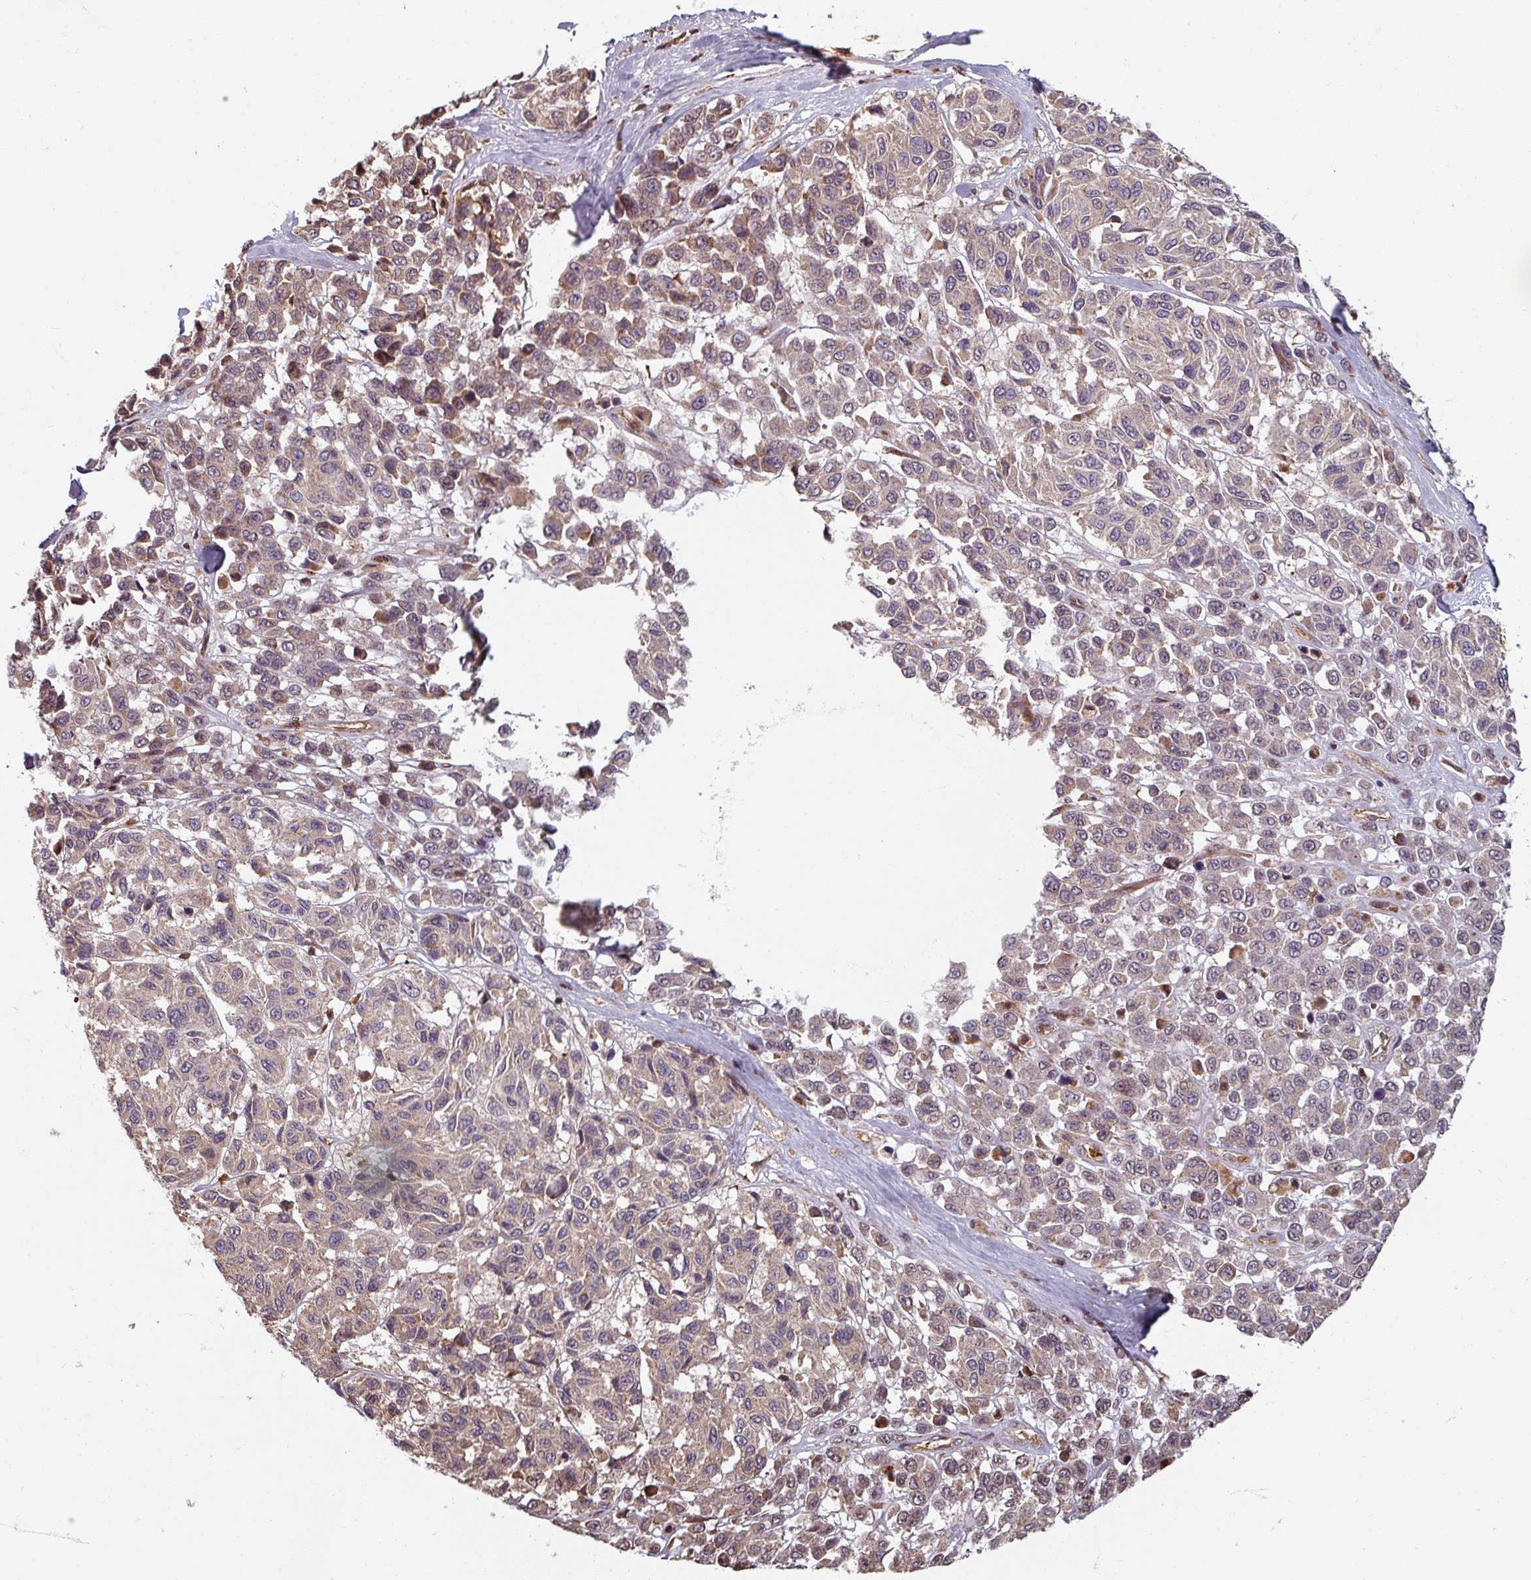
{"staining": {"intensity": "negative", "quantity": "none", "location": "none"}, "tissue": "melanoma", "cell_type": "Tumor cells", "image_type": "cancer", "snomed": [{"axis": "morphology", "description": "Malignant melanoma, NOS"}, {"axis": "topography", "description": "Skin"}], "caption": "This micrograph is of malignant melanoma stained with immunohistochemistry (IHC) to label a protein in brown with the nuclei are counter-stained blue. There is no expression in tumor cells.", "gene": "EID1", "patient": {"sex": "female", "age": 66}}